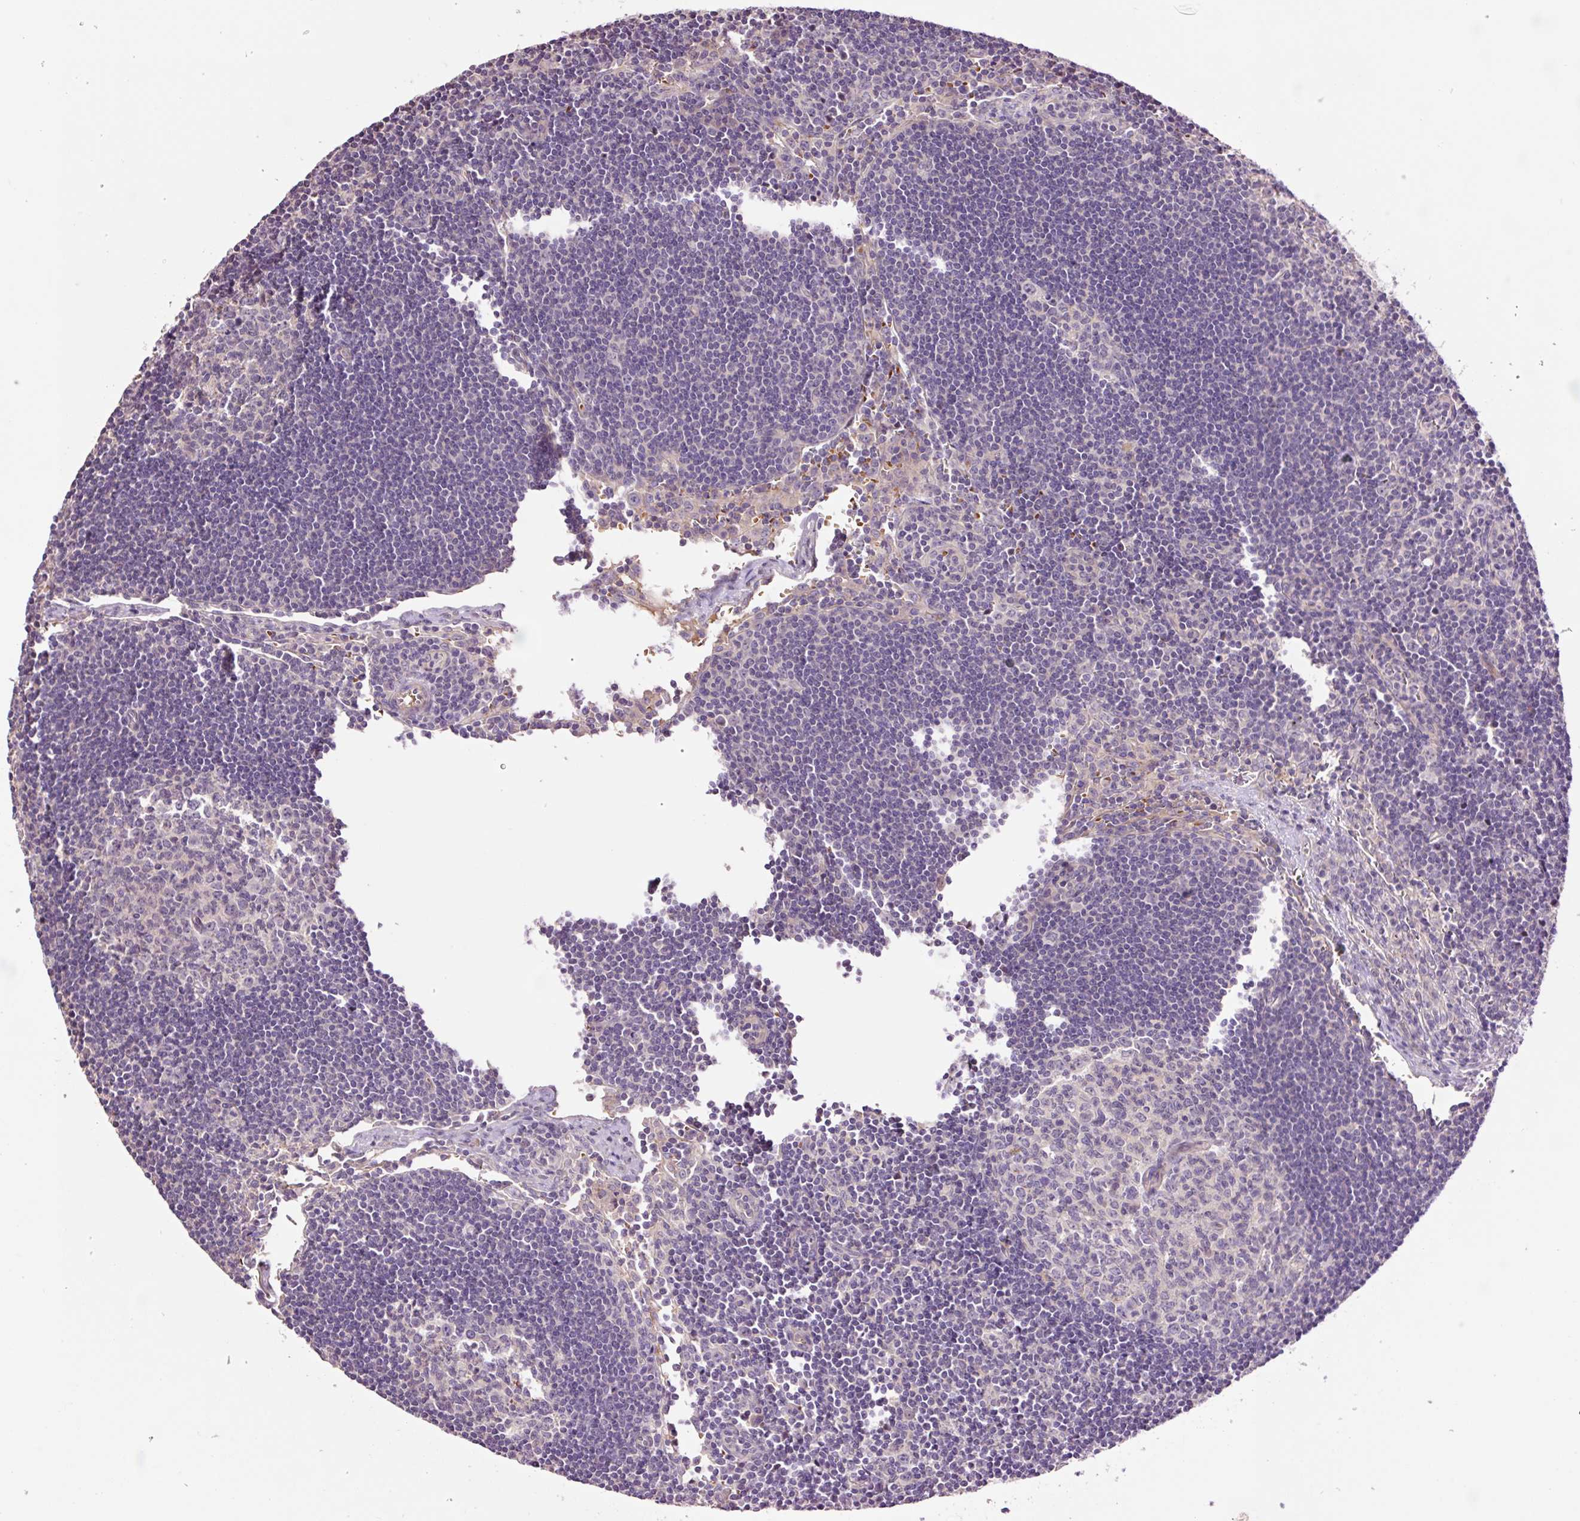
{"staining": {"intensity": "negative", "quantity": "none", "location": "none"}, "tissue": "lymph node", "cell_type": "Germinal center cells", "image_type": "normal", "snomed": [{"axis": "morphology", "description": "Normal tissue, NOS"}, {"axis": "topography", "description": "Lymph node"}], "caption": "There is no significant expression in germinal center cells of lymph node. Brightfield microscopy of IHC stained with DAB (3,3'-diaminobenzidine) (brown) and hematoxylin (blue), captured at high magnification.", "gene": "TMEM235", "patient": {"sex": "female", "age": 29}}